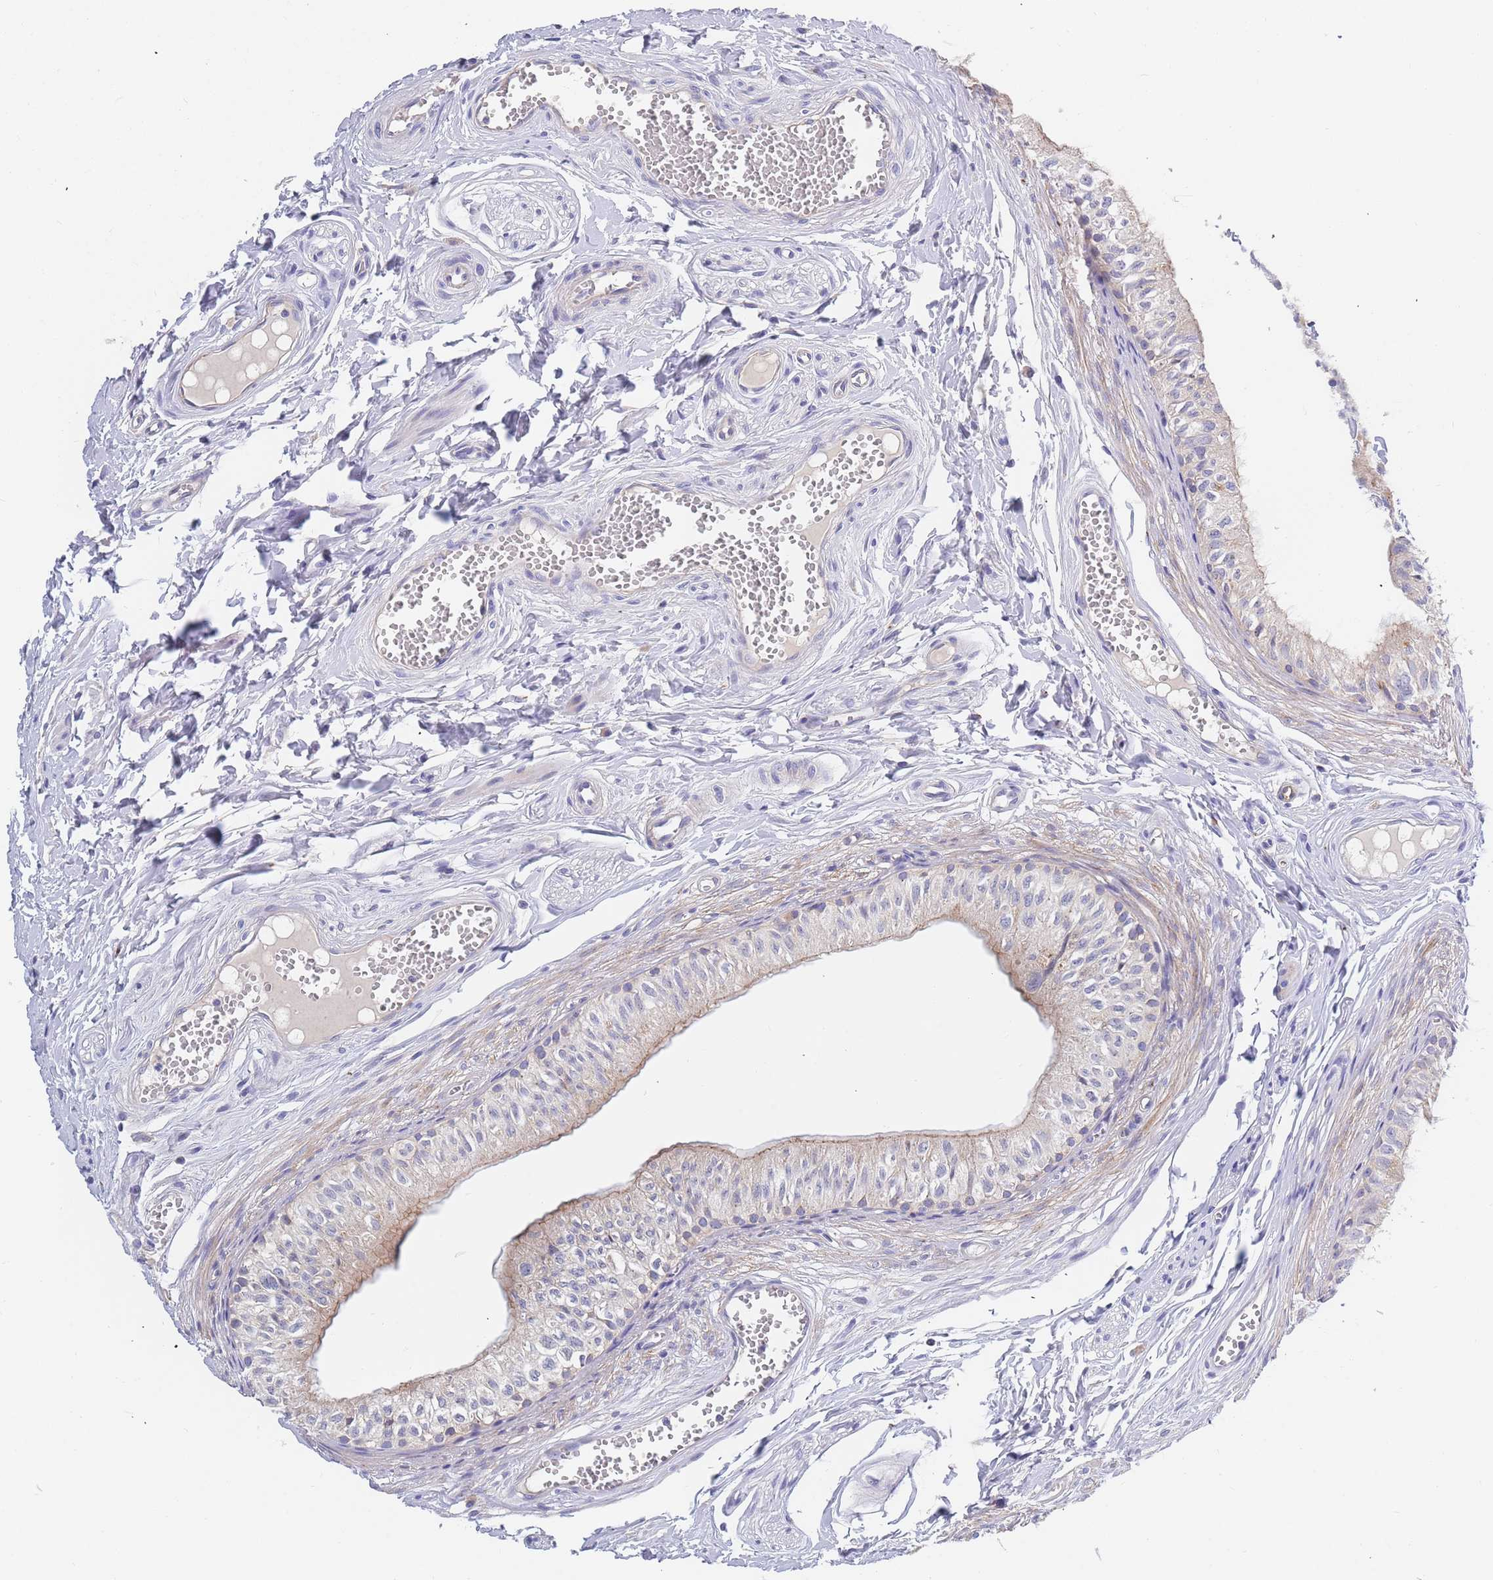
{"staining": {"intensity": "moderate", "quantity": "<25%", "location": "cytoplasmic/membranous"}, "tissue": "epididymis", "cell_type": "Glandular cells", "image_type": "normal", "snomed": [{"axis": "morphology", "description": "Normal tissue, NOS"}, {"axis": "topography", "description": "Epididymis"}], "caption": "Epididymis was stained to show a protein in brown. There is low levels of moderate cytoplasmic/membranous expression in approximately <25% of glandular cells. The staining is performed using DAB (3,3'-diaminobenzidine) brown chromogen to label protein expression. The nuclei are counter-stained blue using hematoxylin.", "gene": "BORCS5", "patient": {"sex": "male", "age": 37}}